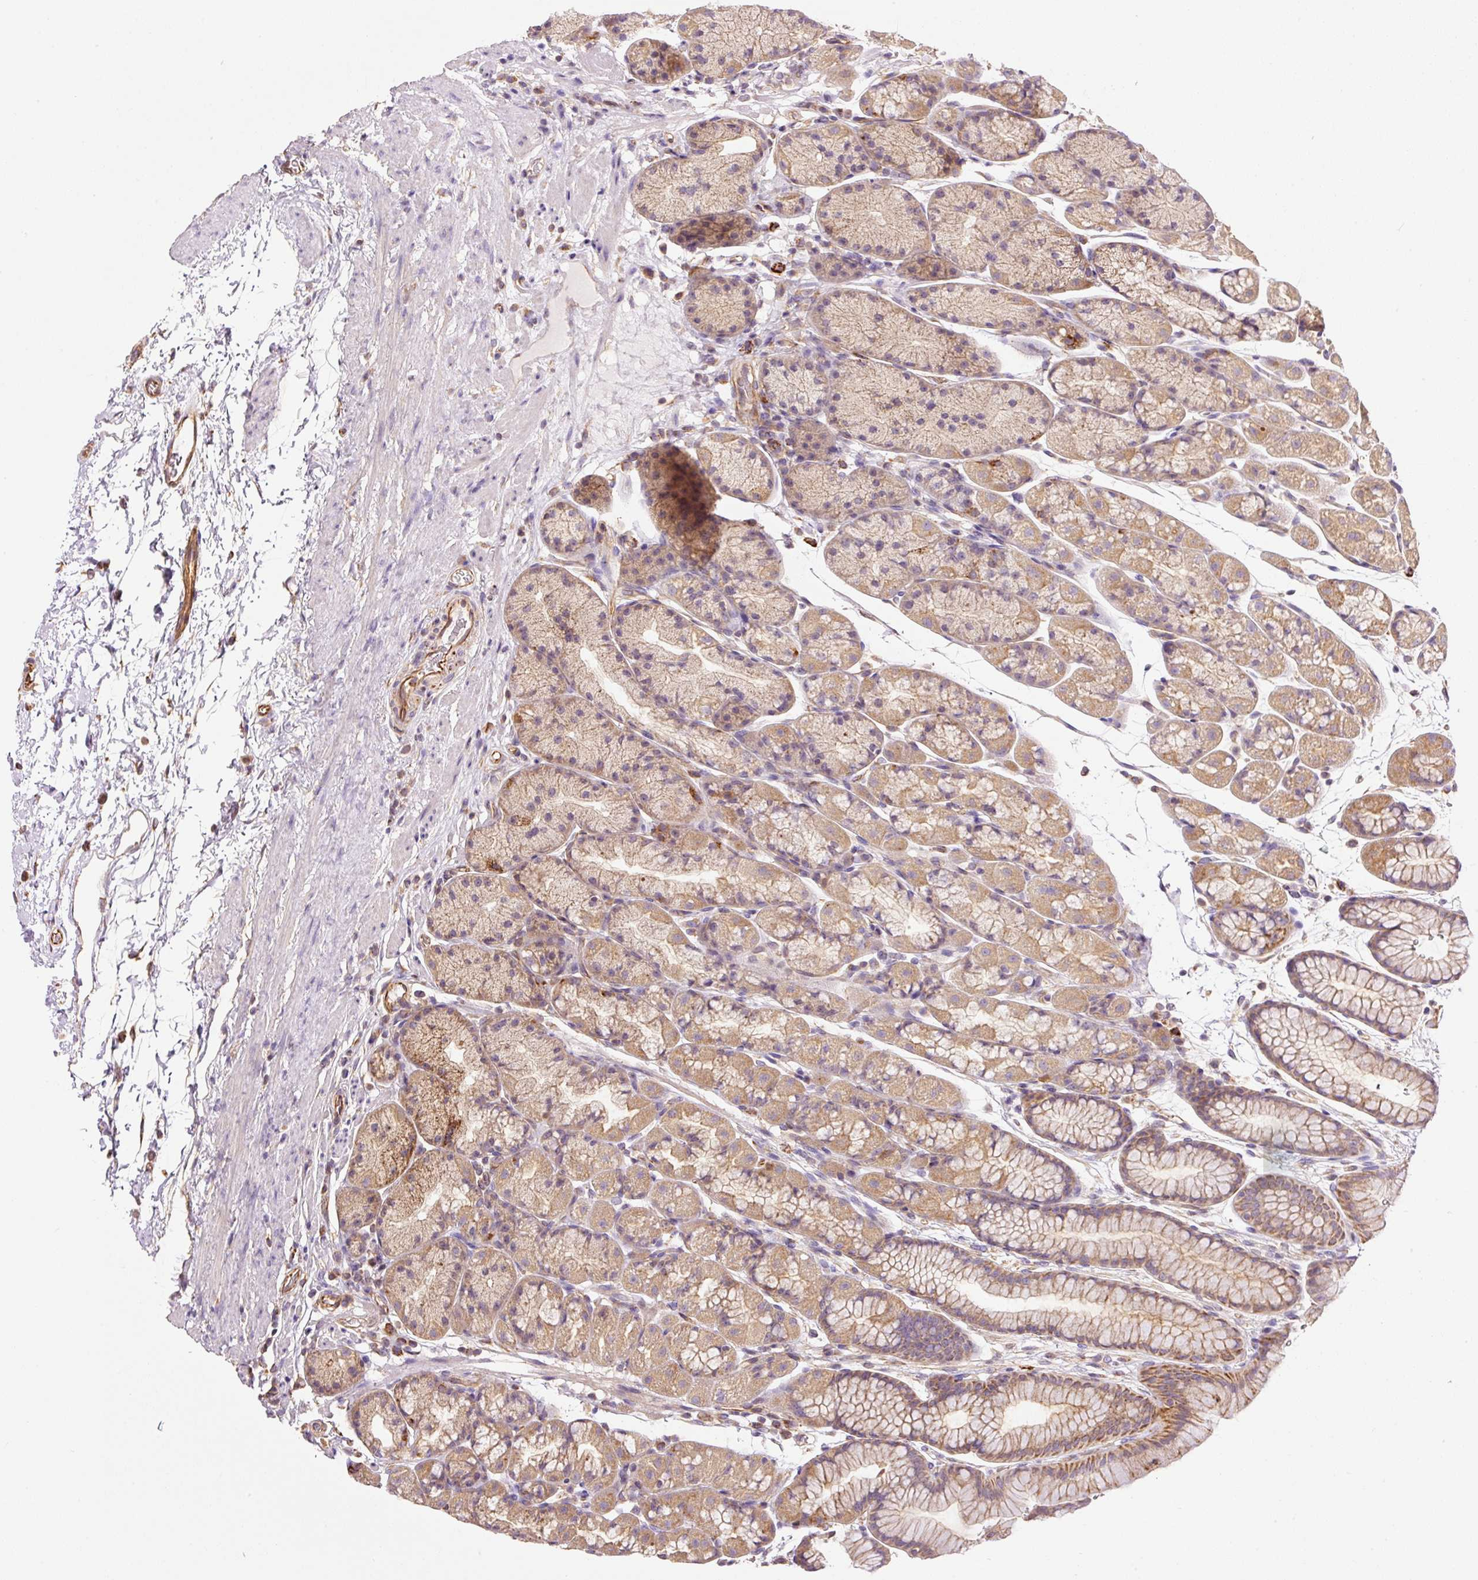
{"staining": {"intensity": "moderate", "quantity": "25%-75%", "location": "cytoplasmic/membranous"}, "tissue": "stomach", "cell_type": "Glandular cells", "image_type": "normal", "snomed": [{"axis": "morphology", "description": "Normal tissue, NOS"}, {"axis": "topography", "description": "Stomach, lower"}], "caption": "A photomicrograph of stomach stained for a protein exhibits moderate cytoplasmic/membranous brown staining in glandular cells. (Stains: DAB (3,3'-diaminobenzidine) in brown, nuclei in blue, Microscopy: brightfield microscopy at high magnification).", "gene": "PCK2", "patient": {"sex": "male", "age": 67}}